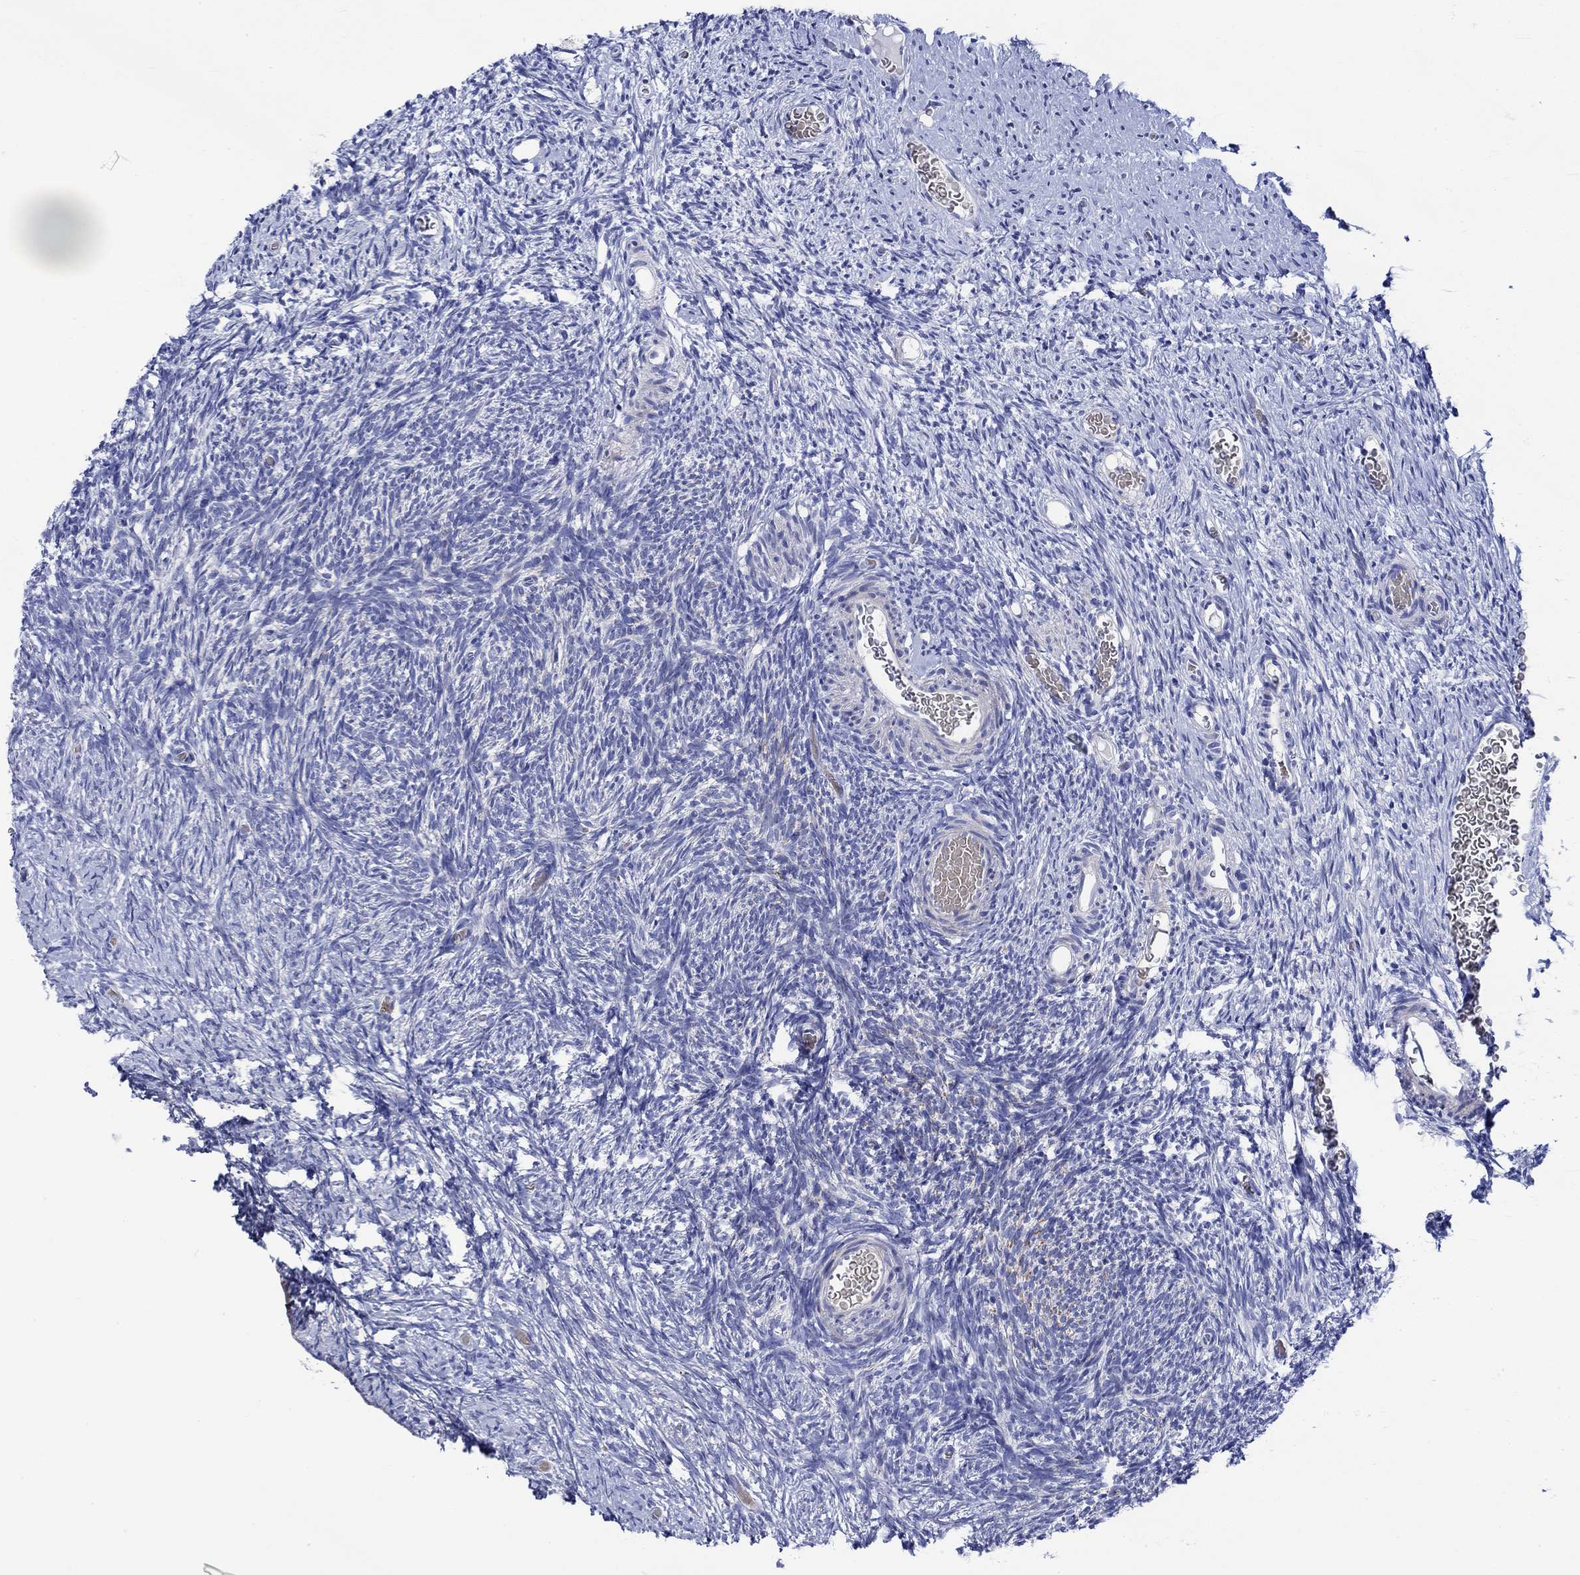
{"staining": {"intensity": "strong", "quantity": "<25%", "location": "cytoplasmic/membranous"}, "tissue": "ovary", "cell_type": "Follicle cells", "image_type": "normal", "snomed": [{"axis": "morphology", "description": "Normal tissue, NOS"}, {"axis": "topography", "description": "Ovary"}], "caption": "Strong cytoplasmic/membranous positivity for a protein is present in about <25% of follicle cells of benign ovary using immunohistochemistry.", "gene": "NRIP3", "patient": {"sex": "female", "age": 39}}